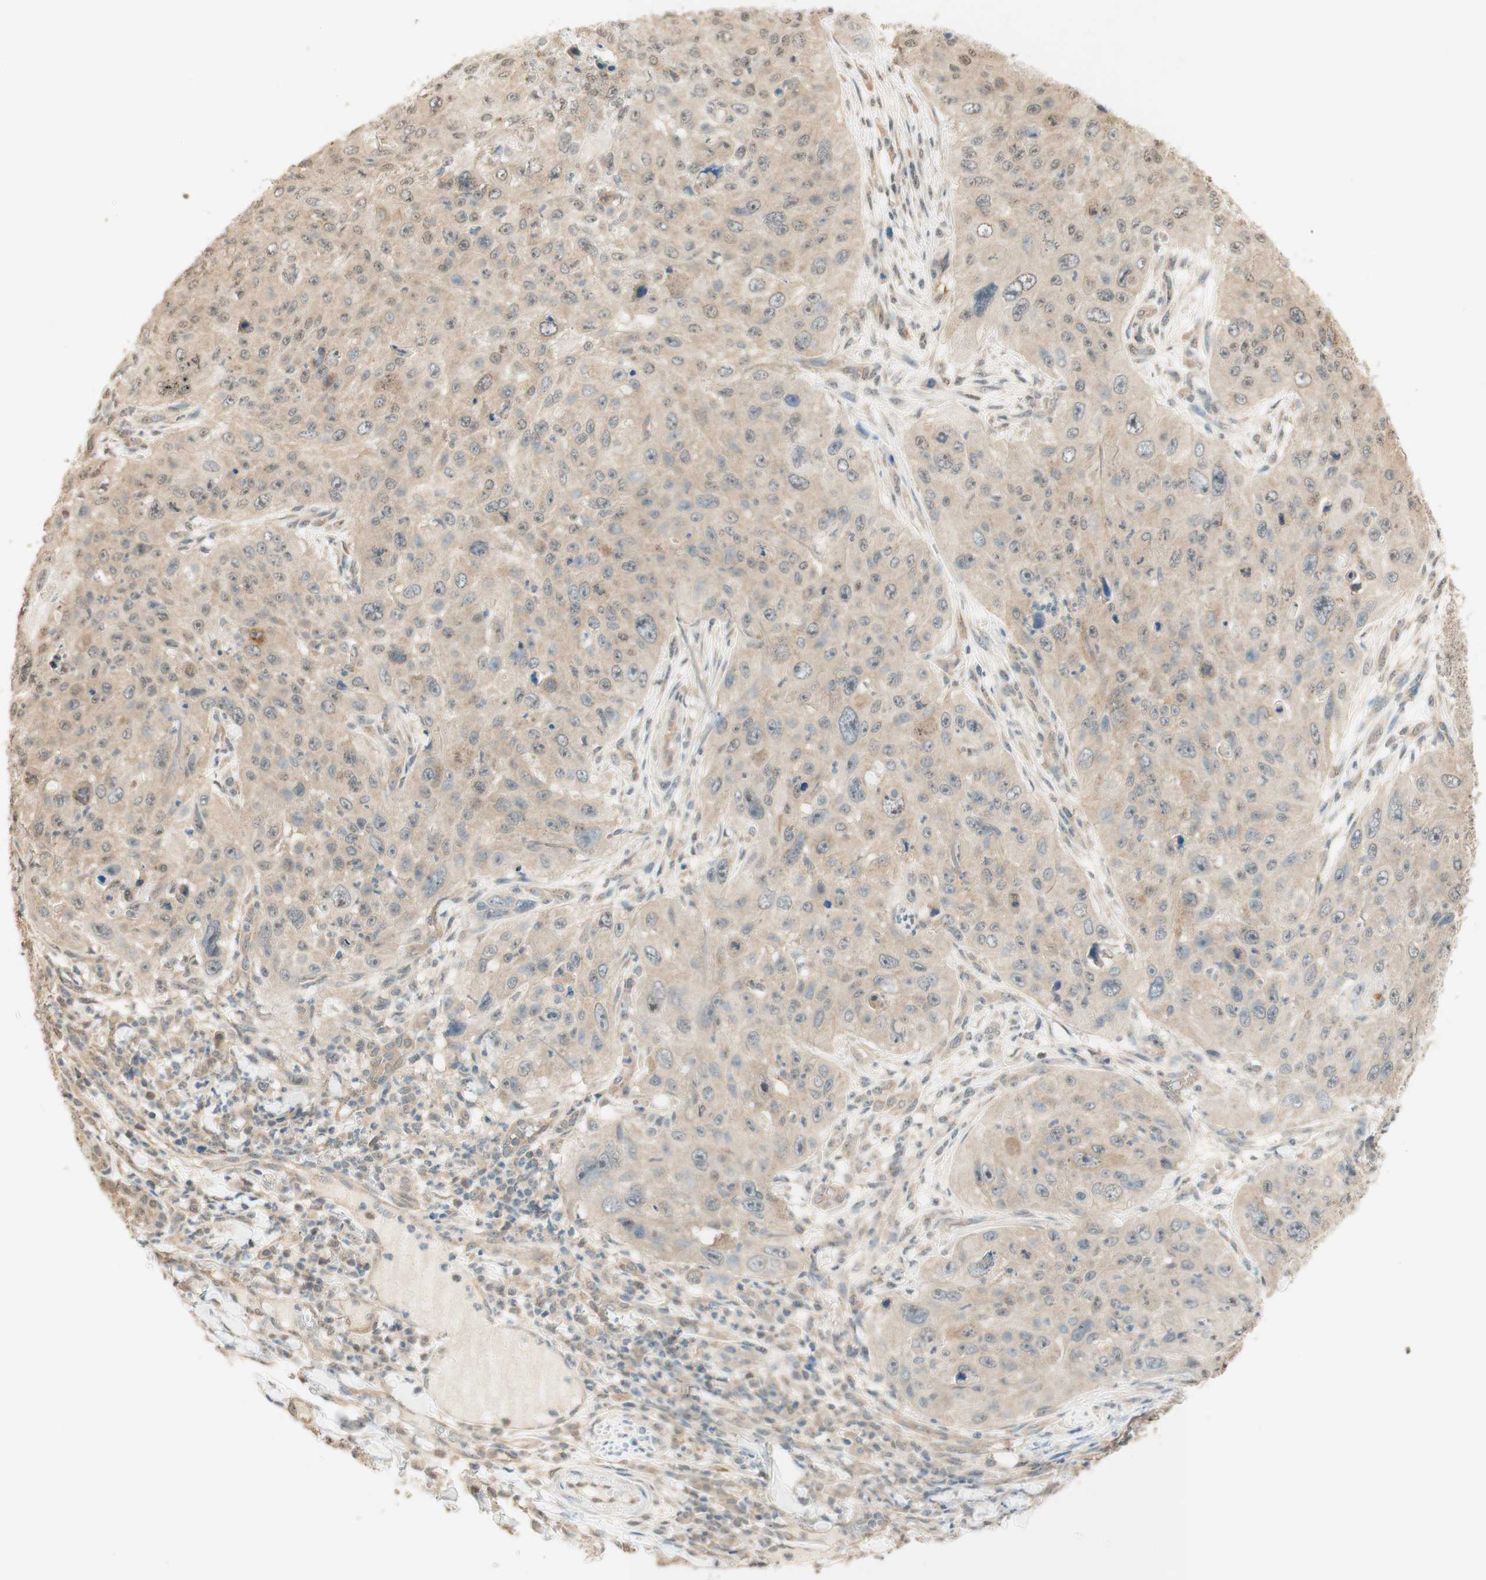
{"staining": {"intensity": "weak", "quantity": ">75%", "location": "cytoplasmic/membranous"}, "tissue": "skin cancer", "cell_type": "Tumor cells", "image_type": "cancer", "snomed": [{"axis": "morphology", "description": "Squamous cell carcinoma, NOS"}, {"axis": "topography", "description": "Skin"}], "caption": "Immunohistochemical staining of human skin cancer (squamous cell carcinoma) exhibits low levels of weak cytoplasmic/membranous protein positivity in about >75% of tumor cells.", "gene": "SPINT2", "patient": {"sex": "female", "age": 80}}